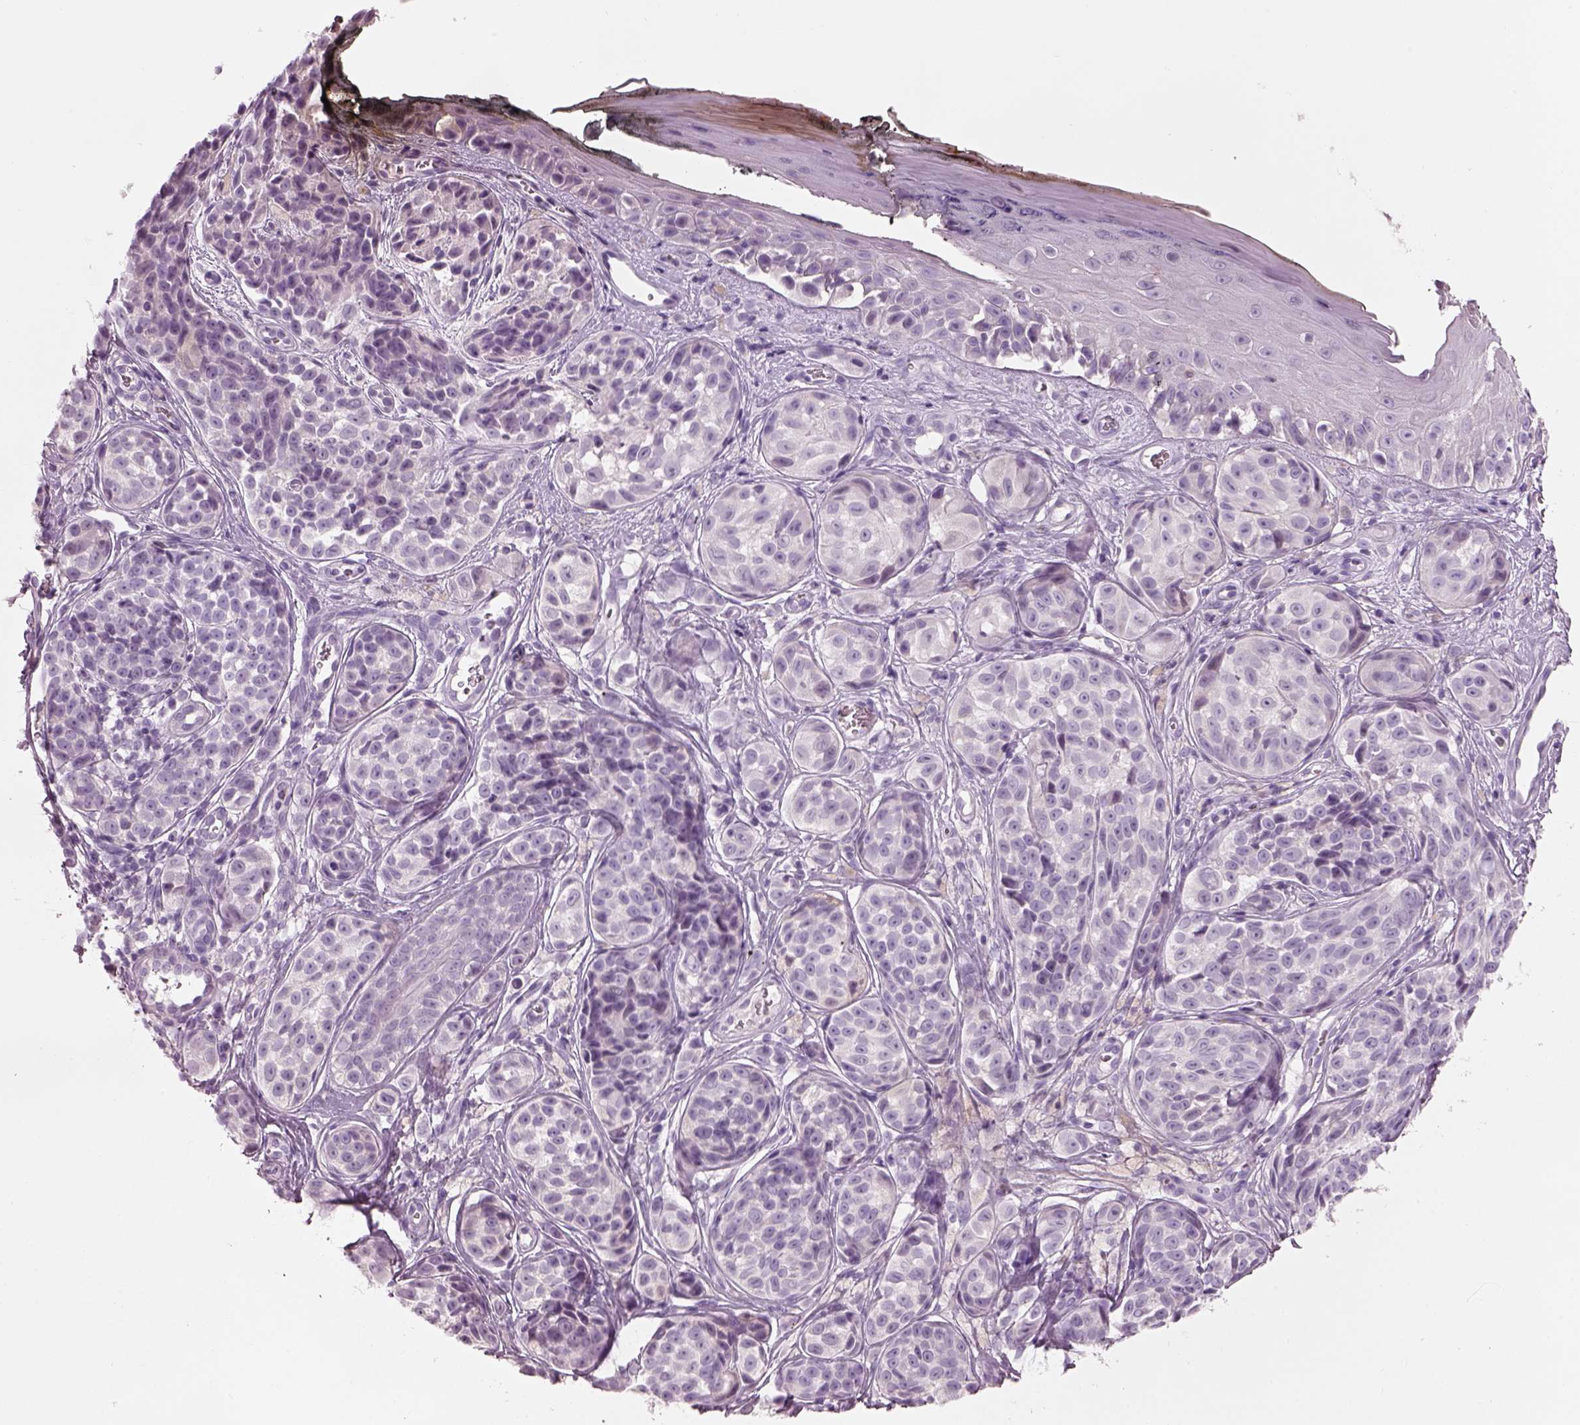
{"staining": {"intensity": "negative", "quantity": "none", "location": "none"}, "tissue": "melanoma", "cell_type": "Tumor cells", "image_type": "cancer", "snomed": [{"axis": "morphology", "description": "Malignant melanoma, NOS"}, {"axis": "topography", "description": "Skin"}], "caption": "The IHC histopathology image has no significant expression in tumor cells of malignant melanoma tissue. (DAB immunohistochemistry, high magnification).", "gene": "SLC27A2", "patient": {"sex": "male", "age": 48}}